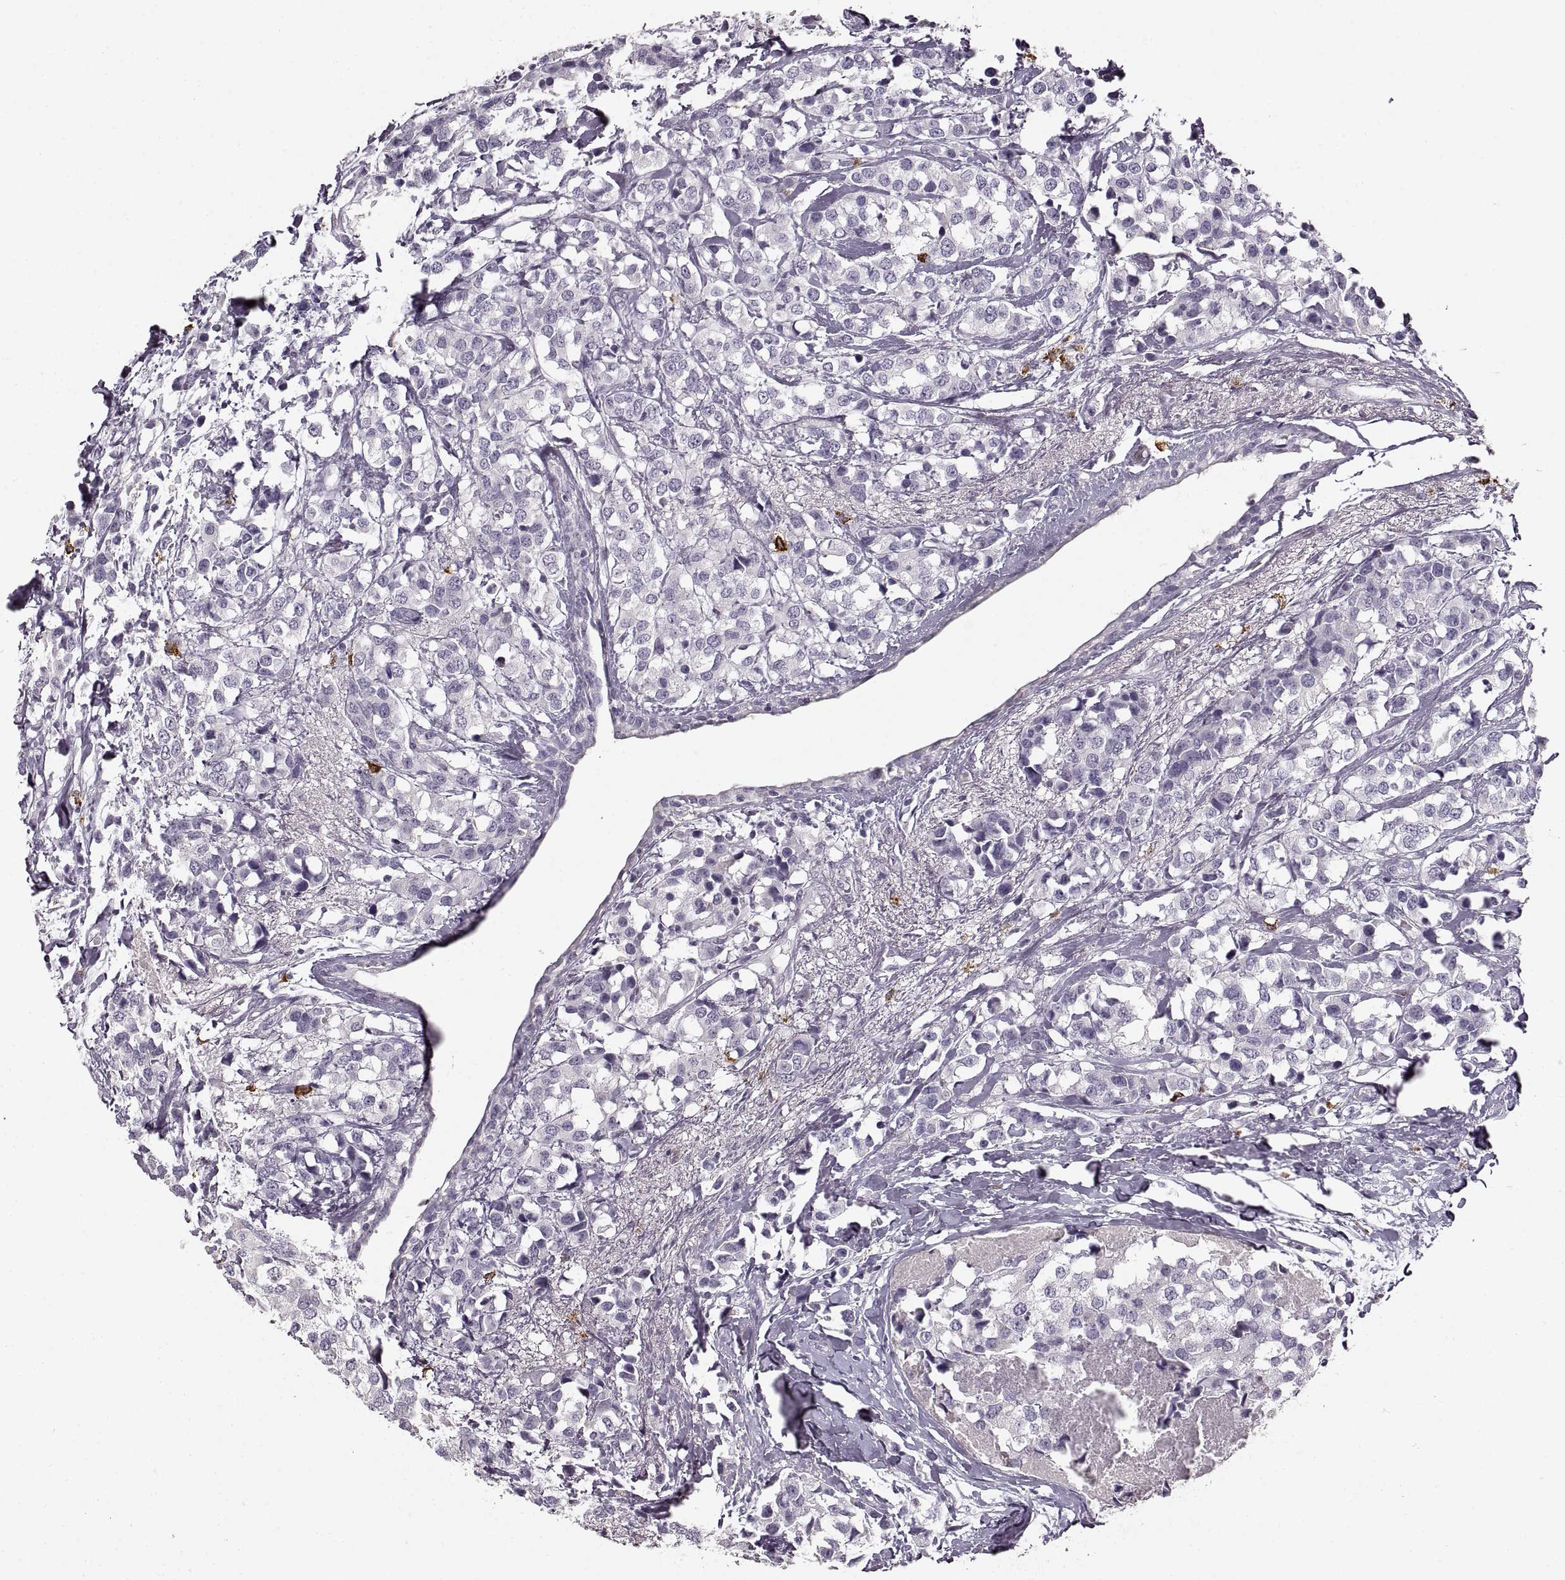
{"staining": {"intensity": "negative", "quantity": "none", "location": "none"}, "tissue": "breast cancer", "cell_type": "Tumor cells", "image_type": "cancer", "snomed": [{"axis": "morphology", "description": "Lobular carcinoma"}, {"axis": "topography", "description": "Breast"}], "caption": "Immunohistochemical staining of breast lobular carcinoma exhibits no significant expression in tumor cells.", "gene": "CNTN1", "patient": {"sex": "female", "age": 59}}